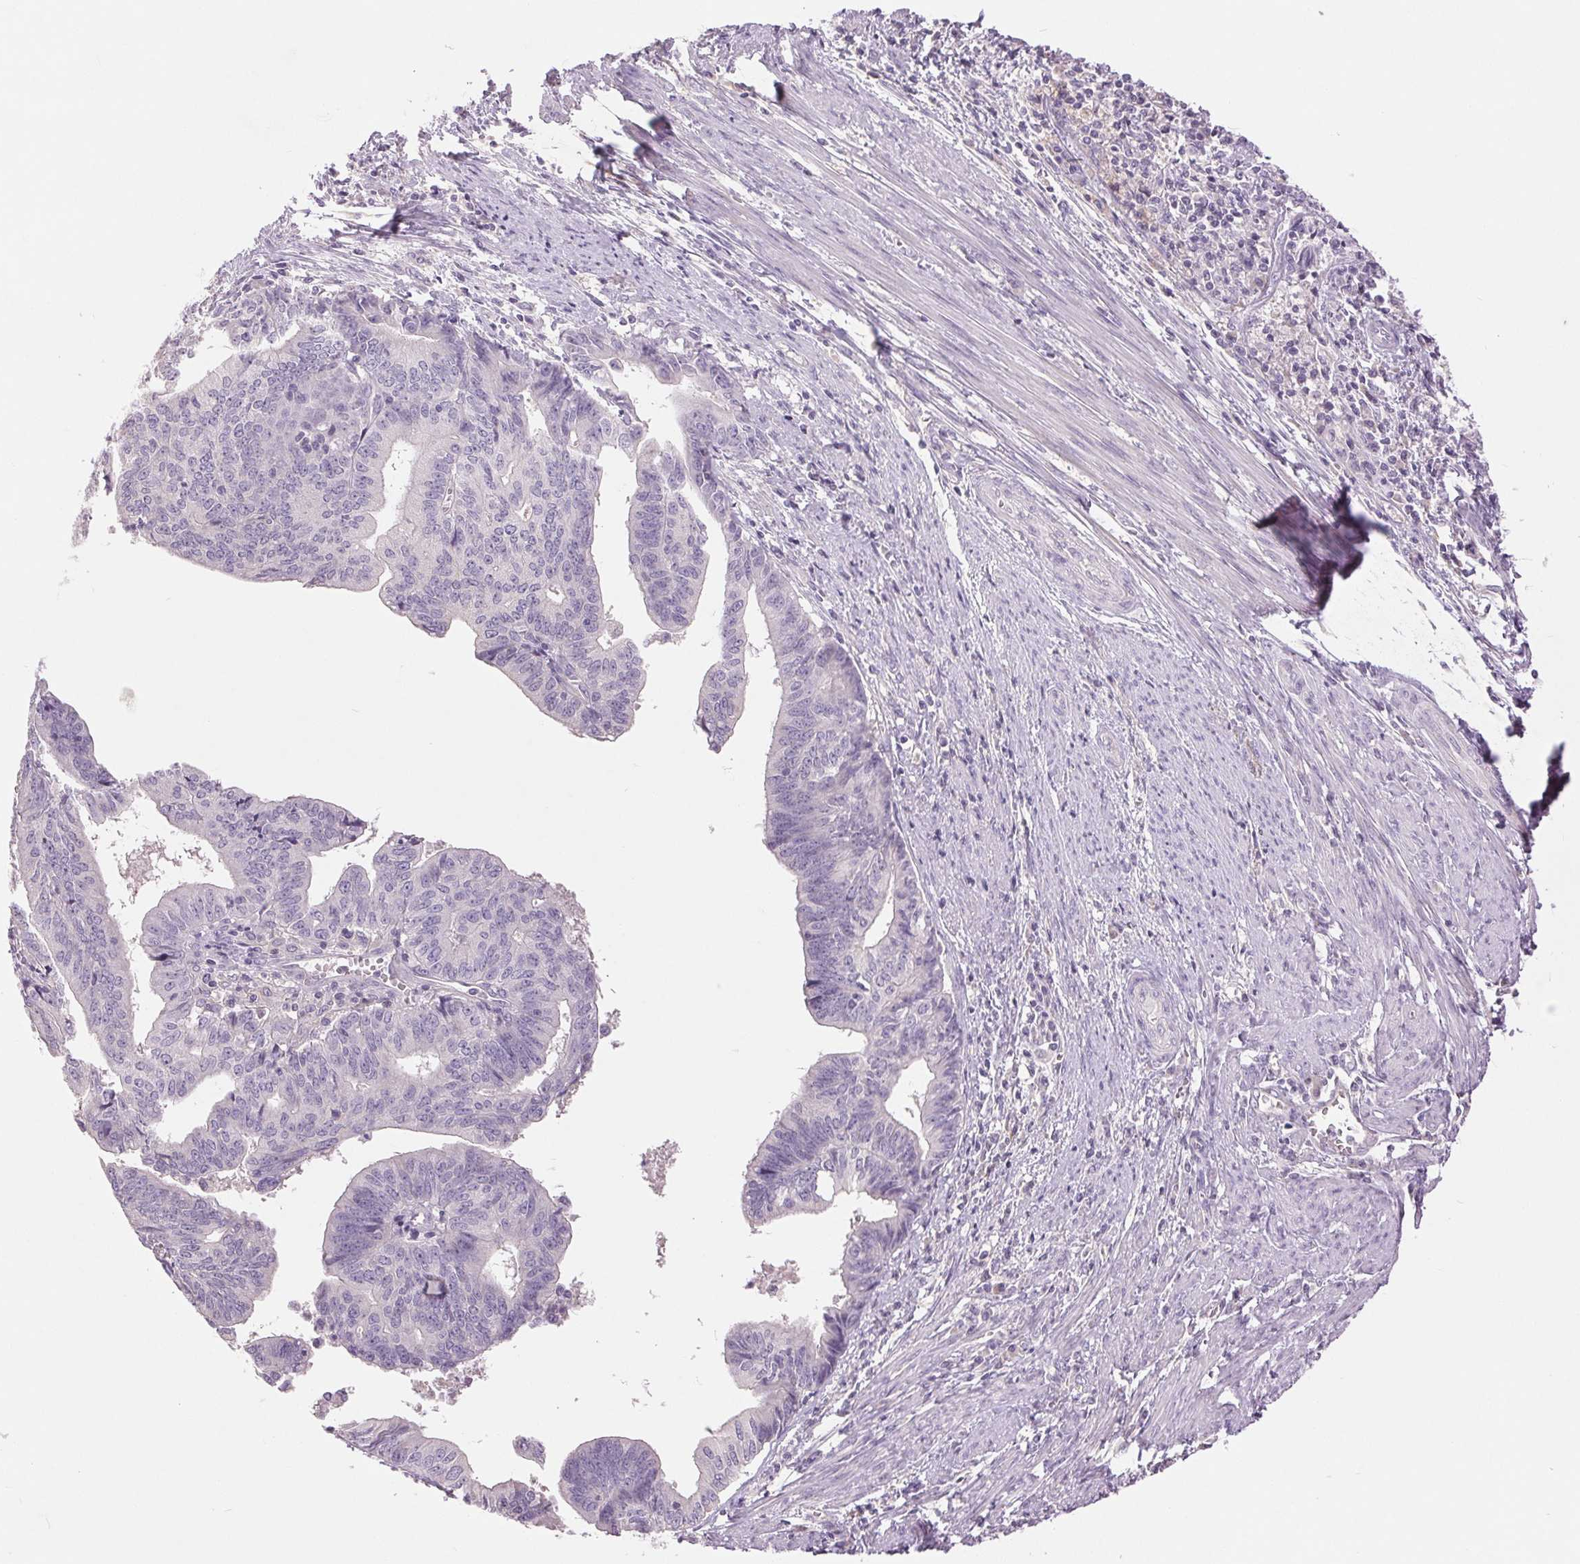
{"staining": {"intensity": "negative", "quantity": "none", "location": "none"}, "tissue": "endometrial cancer", "cell_type": "Tumor cells", "image_type": "cancer", "snomed": [{"axis": "morphology", "description": "Adenocarcinoma, NOS"}, {"axis": "topography", "description": "Endometrium"}], "caption": "This is an immunohistochemistry (IHC) histopathology image of endometrial cancer. There is no positivity in tumor cells.", "gene": "FXYD4", "patient": {"sex": "female", "age": 65}}